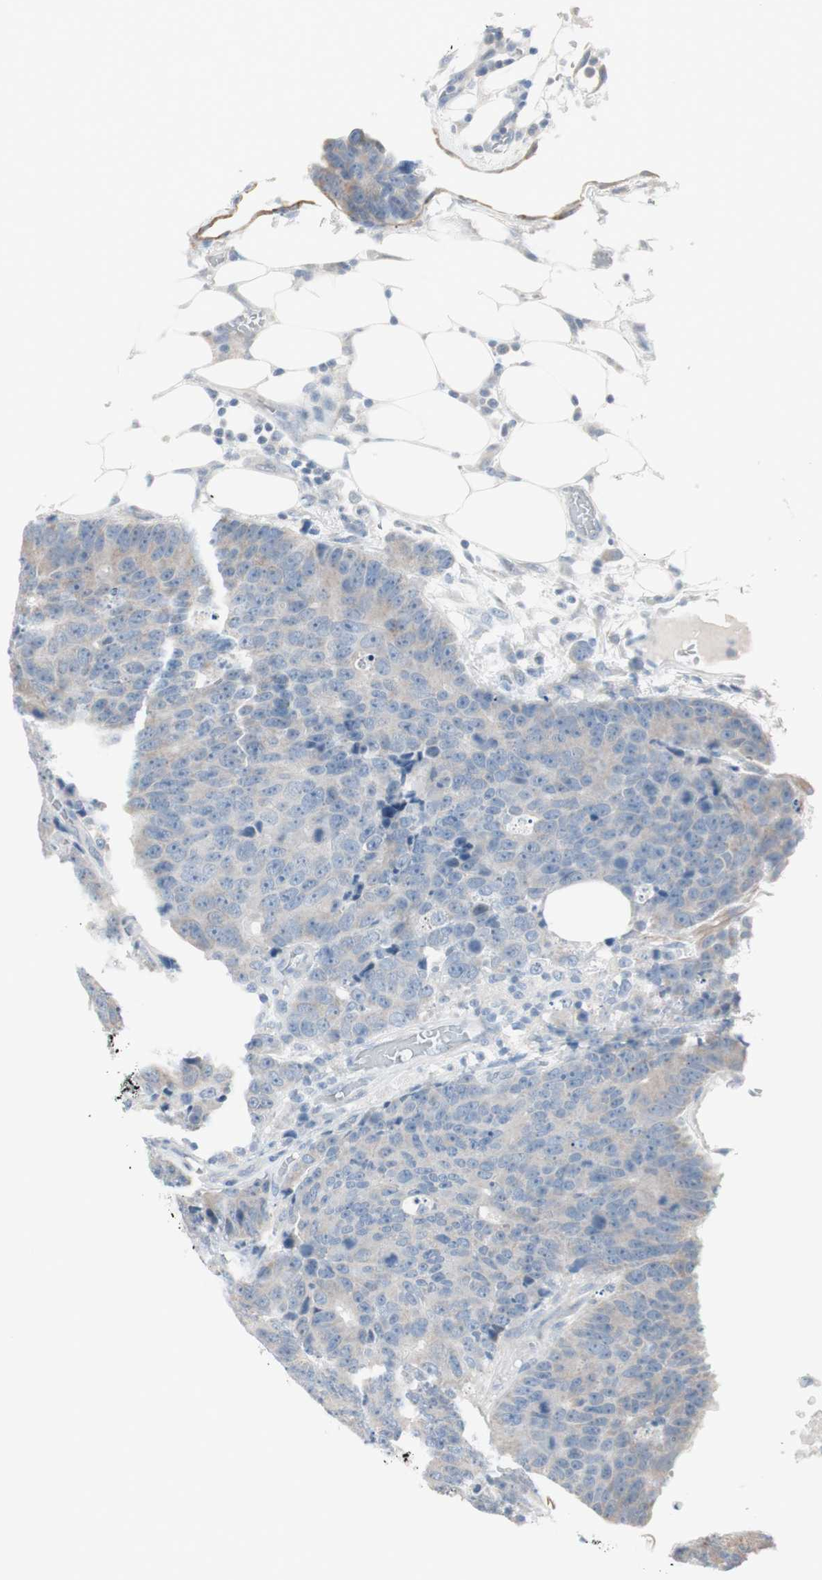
{"staining": {"intensity": "weak", "quantity": "25%-75%", "location": "cytoplasmic/membranous"}, "tissue": "colorectal cancer", "cell_type": "Tumor cells", "image_type": "cancer", "snomed": [{"axis": "morphology", "description": "Adenocarcinoma, NOS"}, {"axis": "topography", "description": "Colon"}], "caption": "Immunohistochemical staining of human colorectal cancer exhibits low levels of weak cytoplasmic/membranous protein positivity in approximately 25%-75% of tumor cells.", "gene": "FBXO5", "patient": {"sex": "female", "age": 86}}